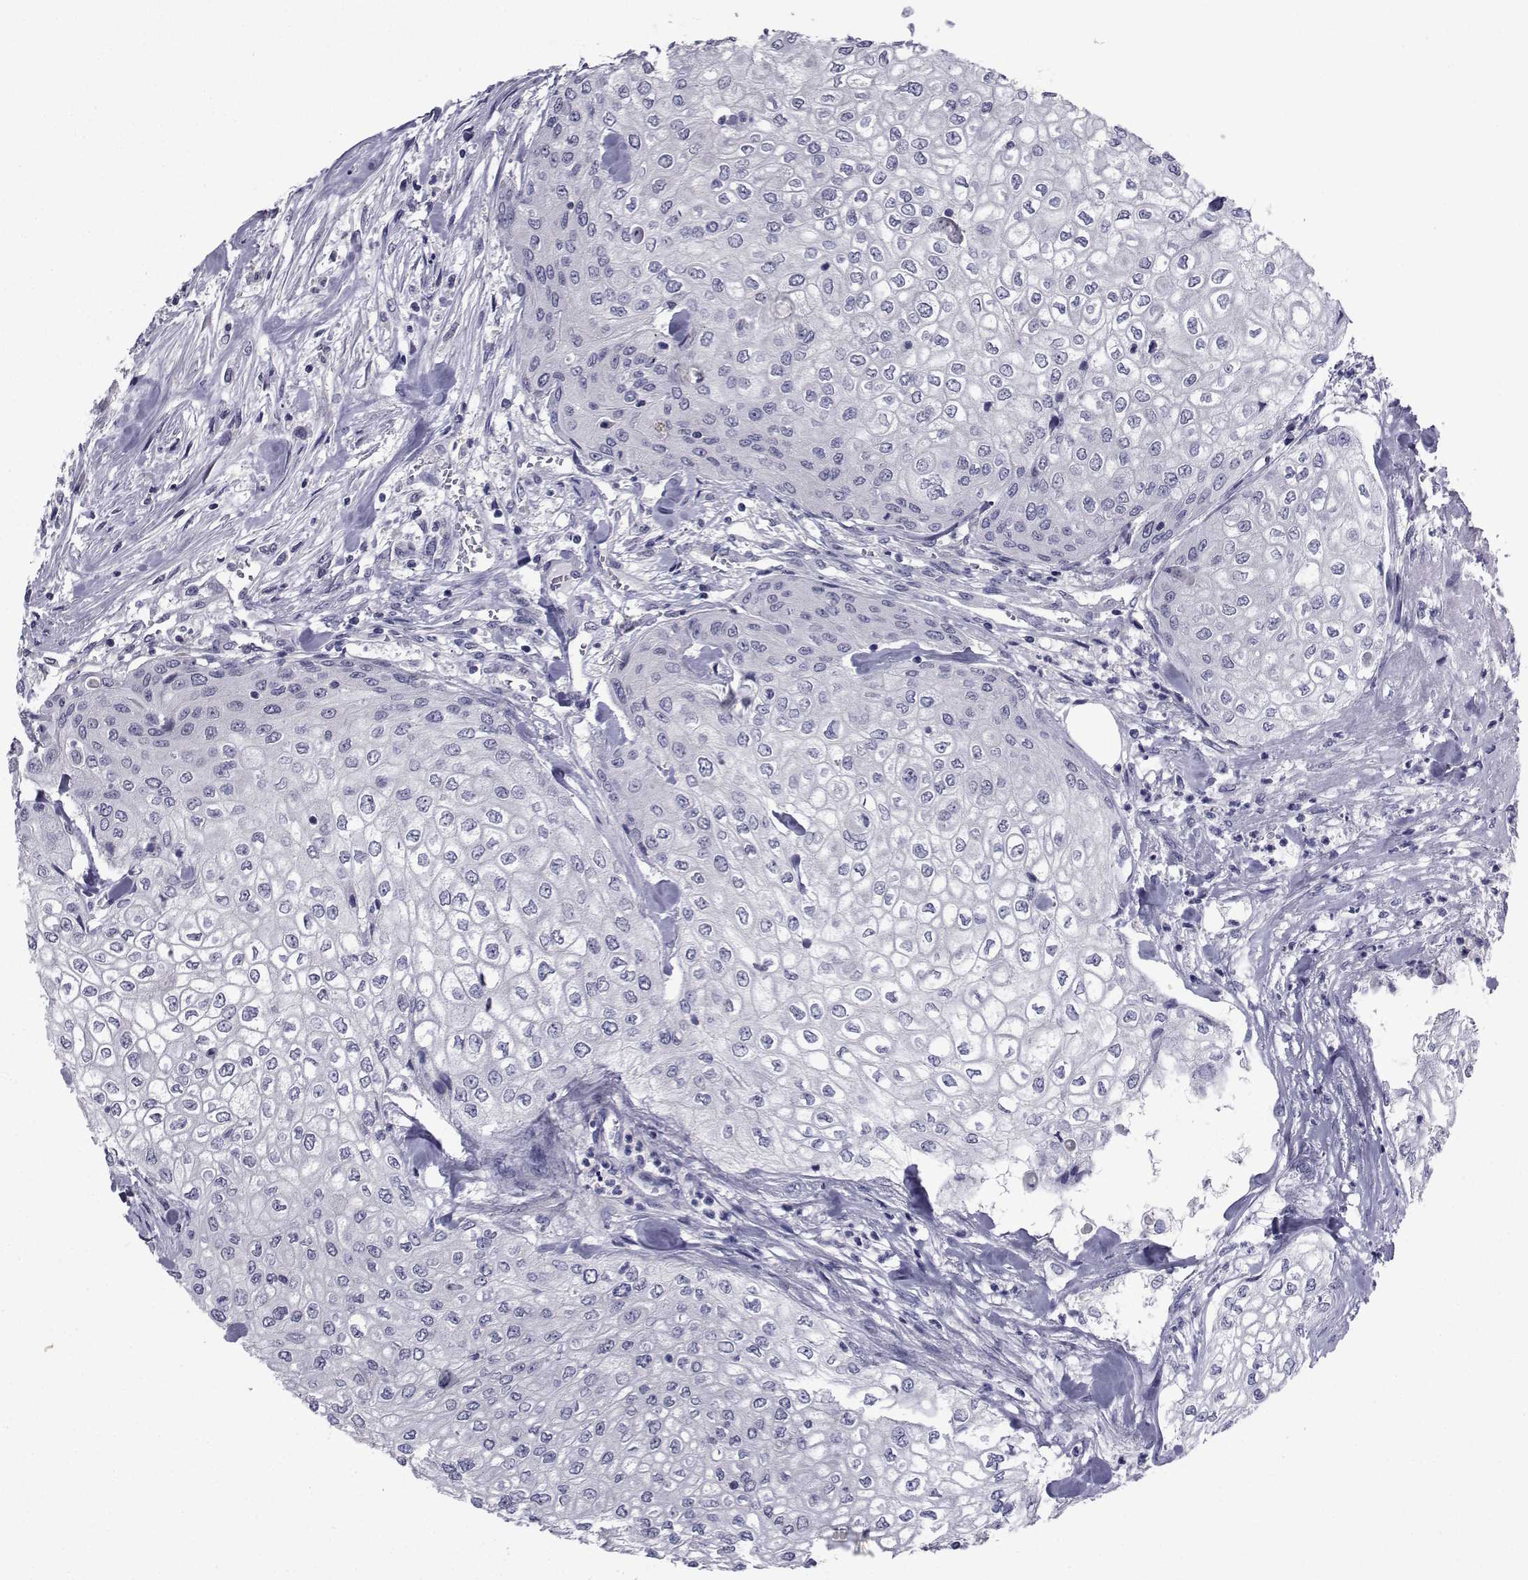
{"staining": {"intensity": "negative", "quantity": "none", "location": "none"}, "tissue": "urothelial cancer", "cell_type": "Tumor cells", "image_type": "cancer", "snomed": [{"axis": "morphology", "description": "Urothelial carcinoma, High grade"}, {"axis": "topography", "description": "Urinary bladder"}], "caption": "IHC micrograph of neoplastic tissue: human urothelial cancer stained with DAB (3,3'-diaminobenzidine) shows no significant protein expression in tumor cells.", "gene": "CHRNA1", "patient": {"sex": "male", "age": 62}}